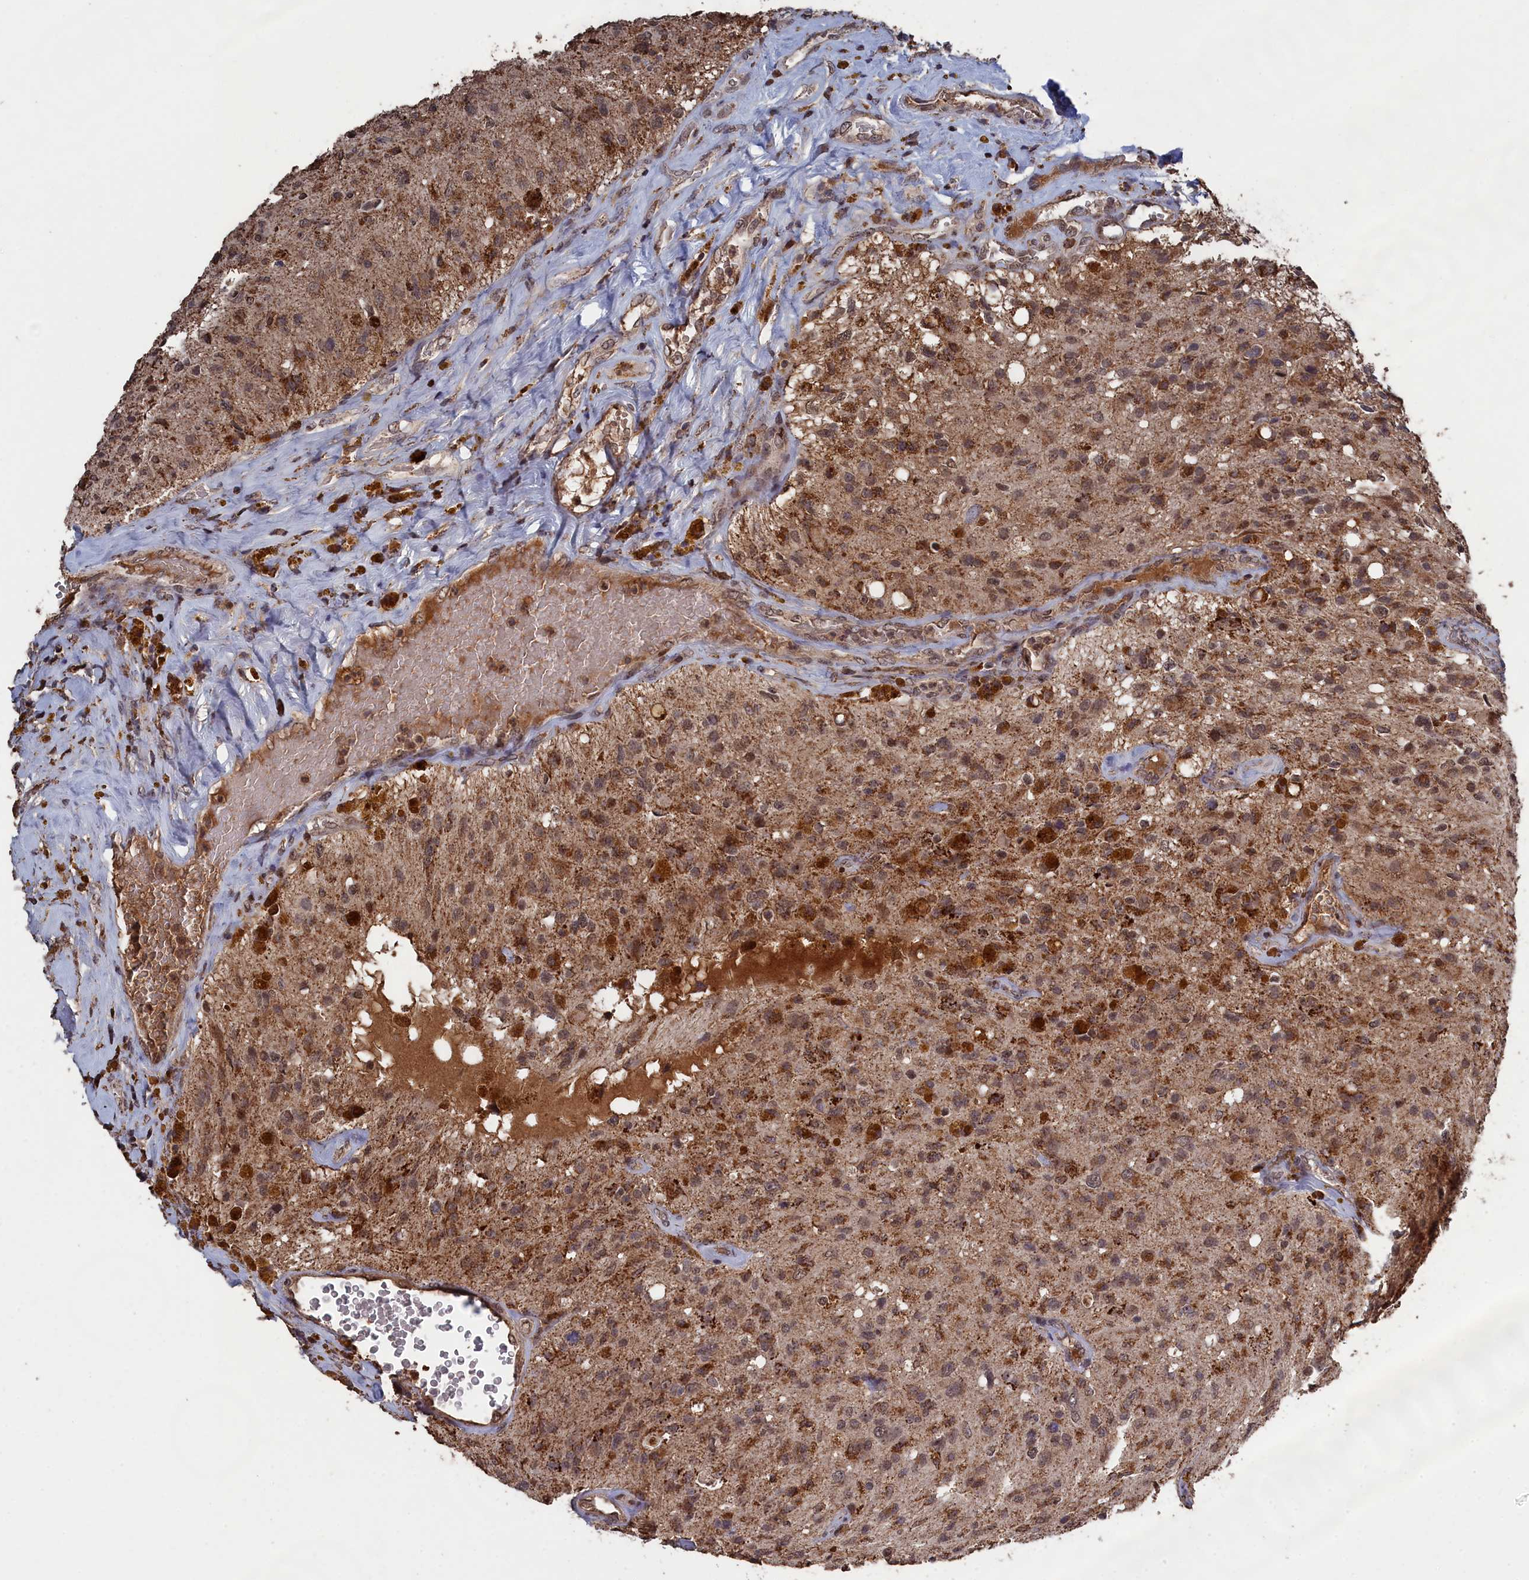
{"staining": {"intensity": "moderate", "quantity": ">75%", "location": "cytoplasmic/membranous,nuclear"}, "tissue": "glioma", "cell_type": "Tumor cells", "image_type": "cancer", "snomed": [{"axis": "morphology", "description": "Glioma, malignant, High grade"}, {"axis": "topography", "description": "Brain"}], "caption": "Protein expression analysis of human glioma reveals moderate cytoplasmic/membranous and nuclear positivity in approximately >75% of tumor cells. The staining was performed using DAB, with brown indicating positive protein expression. Nuclei are stained blue with hematoxylin.", "gene": "CEACAM21", "patient": {"sex": "male", "age": 69}}